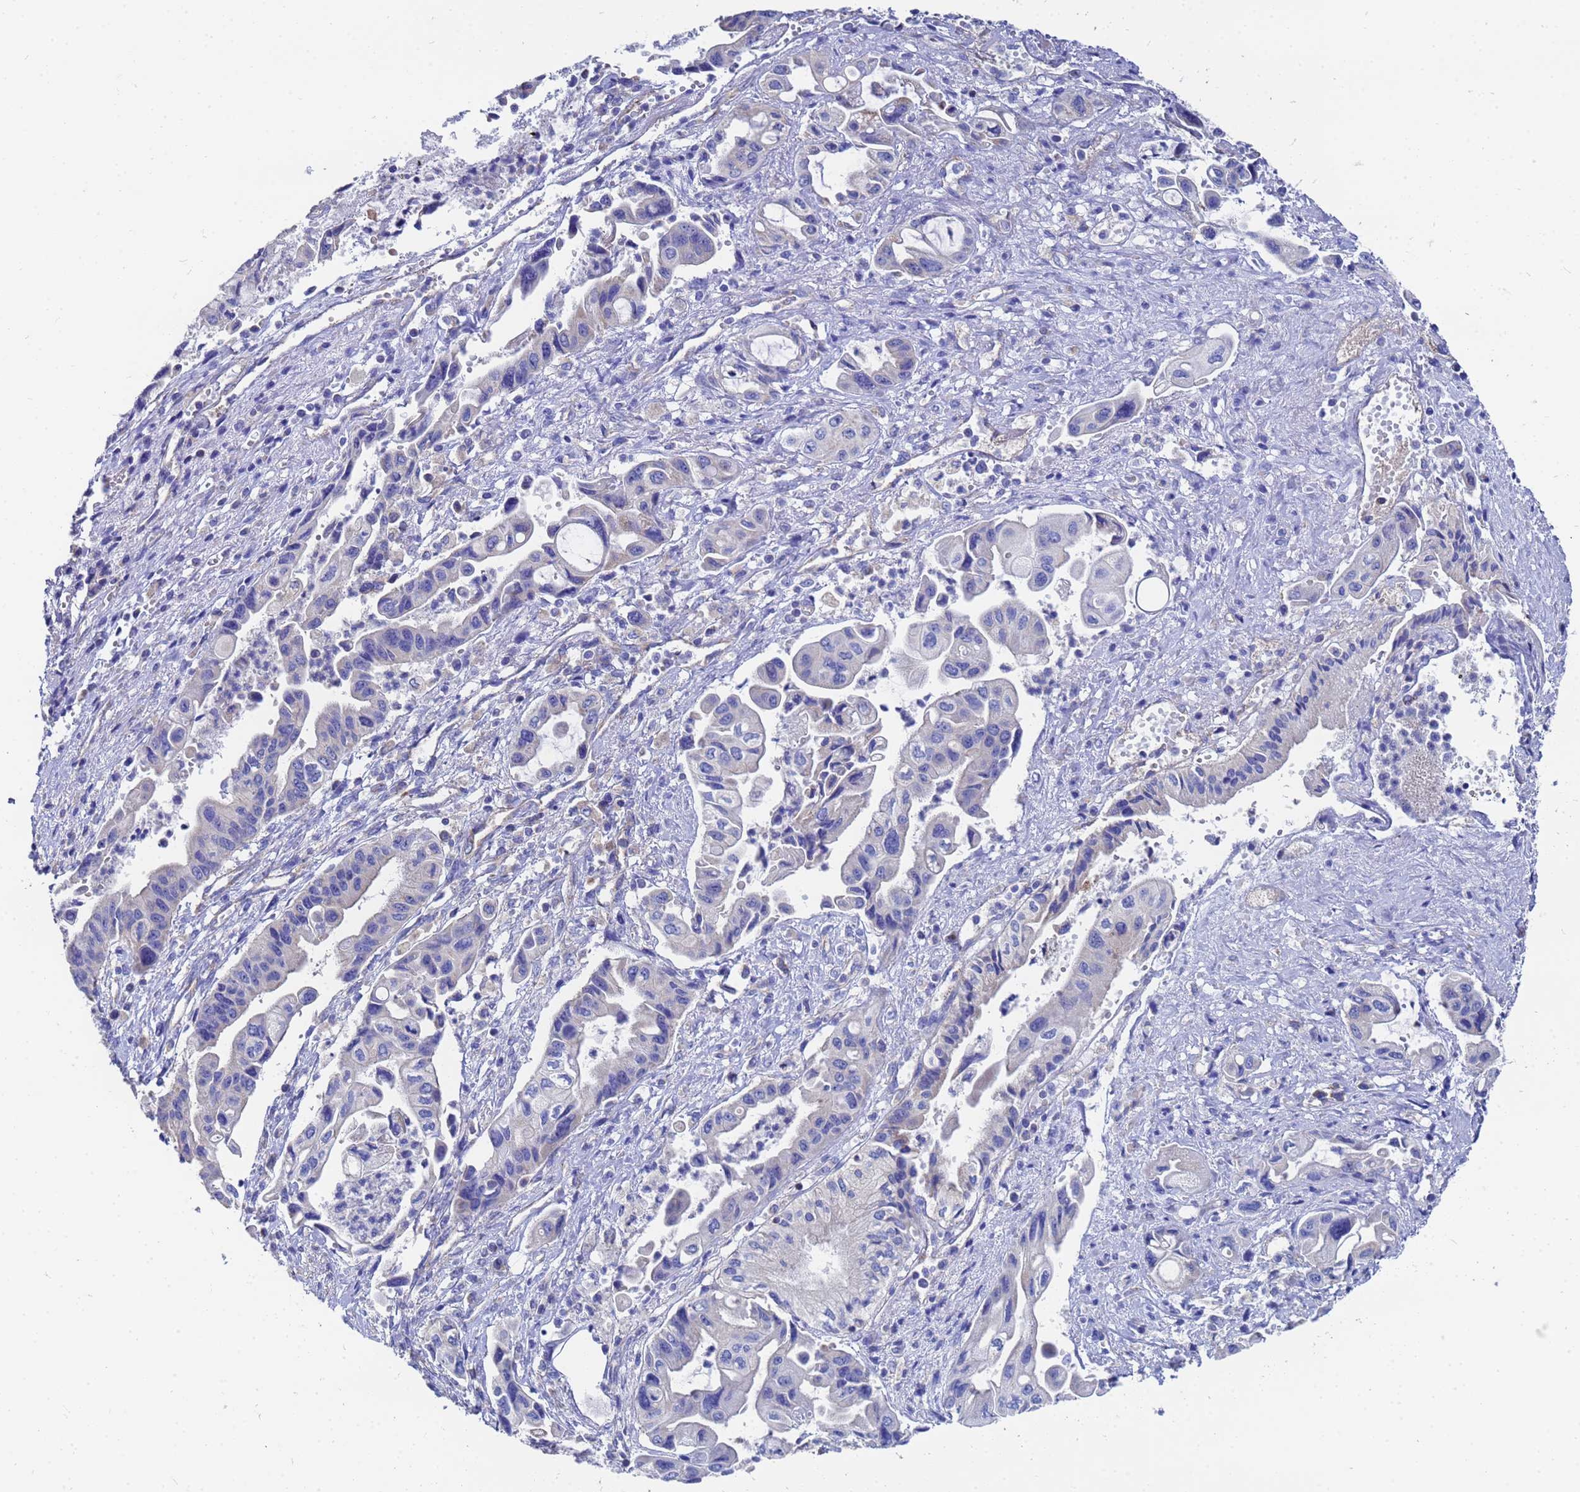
{"staining": {"intensity": "negative", "quantity": "none", "location": "none"}, "tissue": "pancreatic cancer", "cell_type": "Tumor cells", "image_type": "cancer", "snomed": [{"axis": "morphology", "description": "Adenocarcinoma, NOS"}, {"axis": "topography", "description": "Pancreas"}], "caption": "An IHC photomicrograph of pancreatic cancer is shown. There is no staining in tumor cells of pancreatic cancer.", "gene": "FAHD2A", "patient": {"sex": "female", "age": 50}}